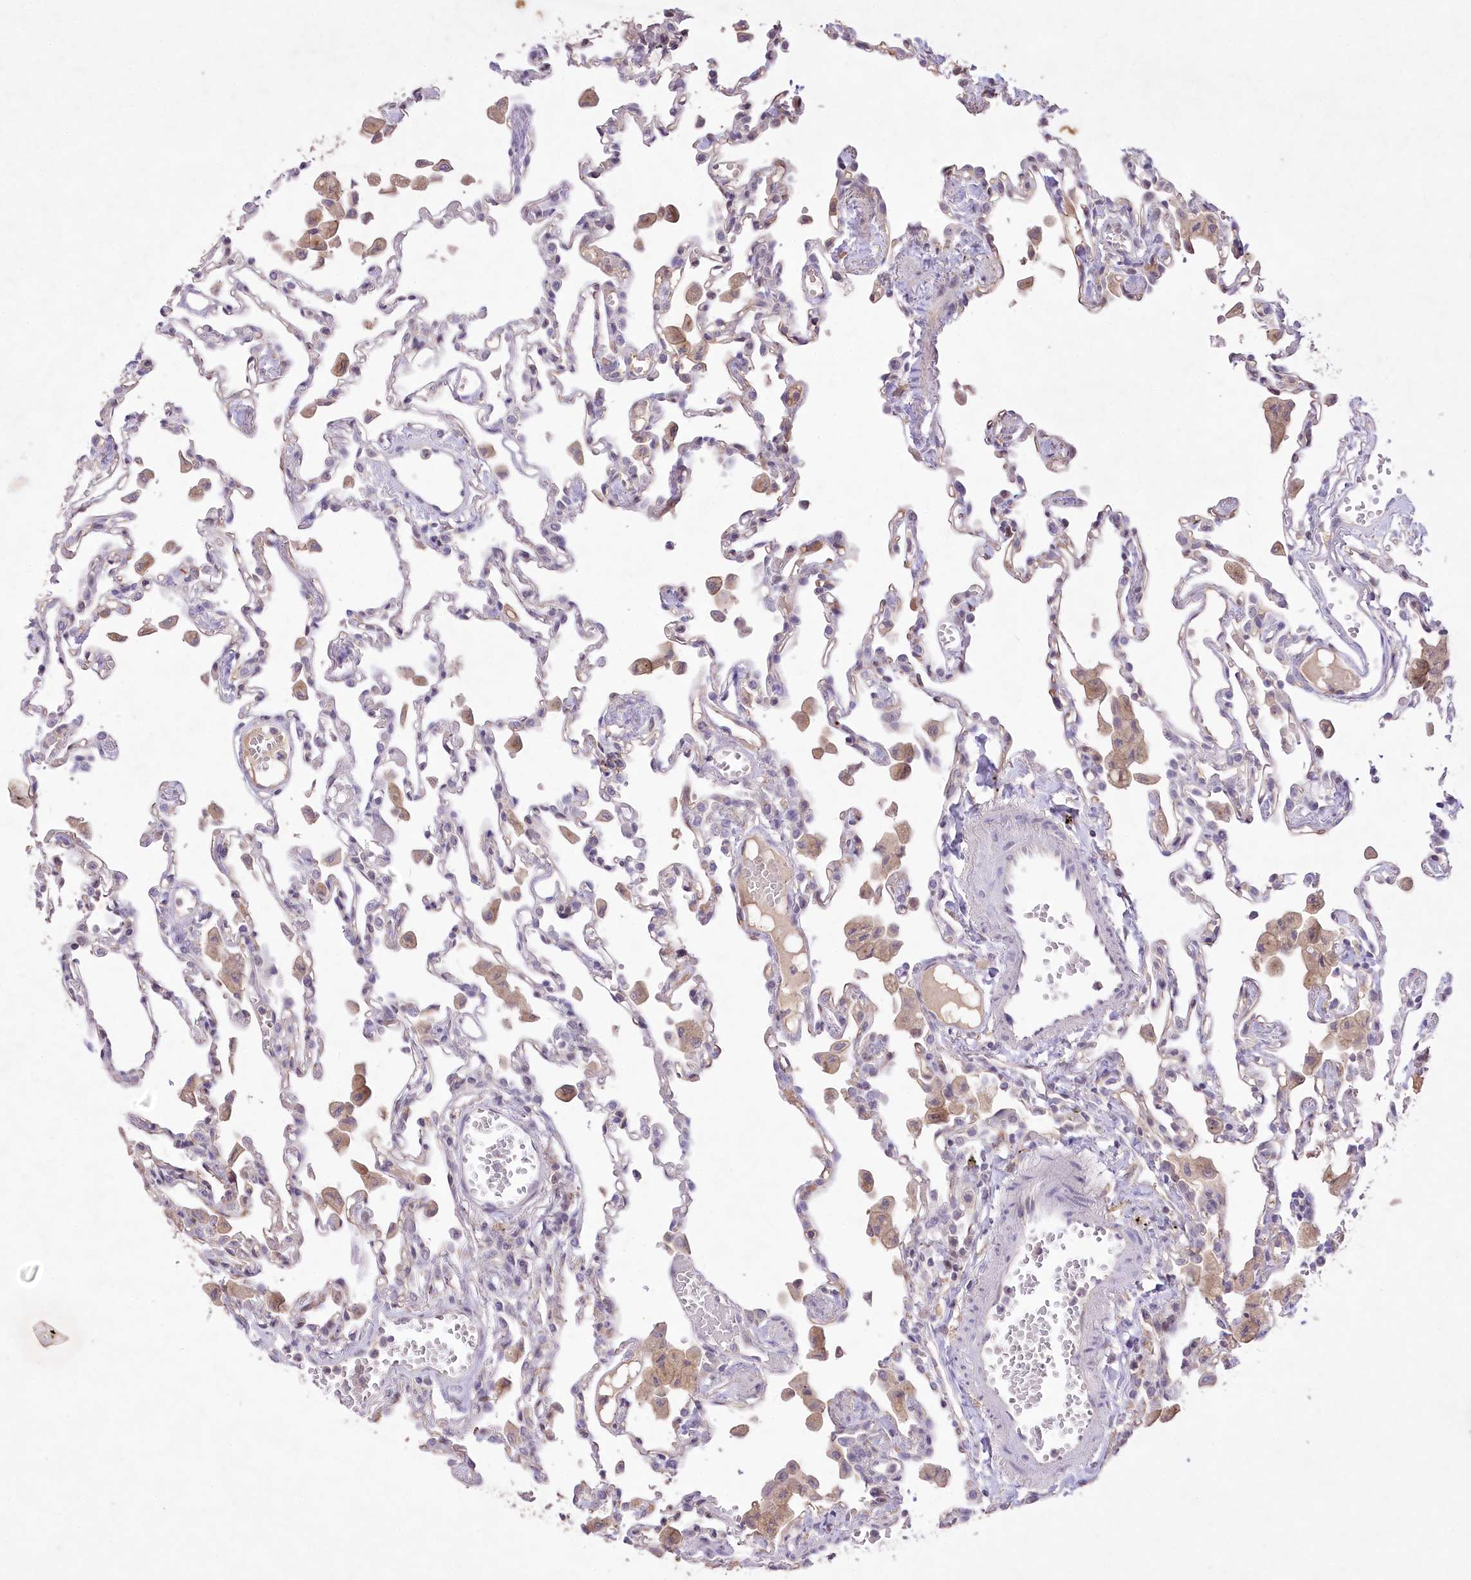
{"staining": {"intensity": "negative", "quantity": "none", "location": "none"}, "tissue": "lung", "cell_type": "Alveolar cells", "image_type": "normal", "snomed": [{"axis": "morphology", "description": "Normal tissue, NOS"}, {"axis": "topography", "description": "Bronchus"}, {"axis": "topography", "description": "Lung"}], "caption": "Immunohistochemistry (IHC) of normal lung demonstrates no expression in alveolar cells. Brightfield microscopy of immunohistochemistry stained with DAB (3,3'-diaminobenzidine) (brown) and hematoxylin (blue), captured at high magnification.", "gene": "ENPP1", "patient": {"sex": "female", "age": 49}}